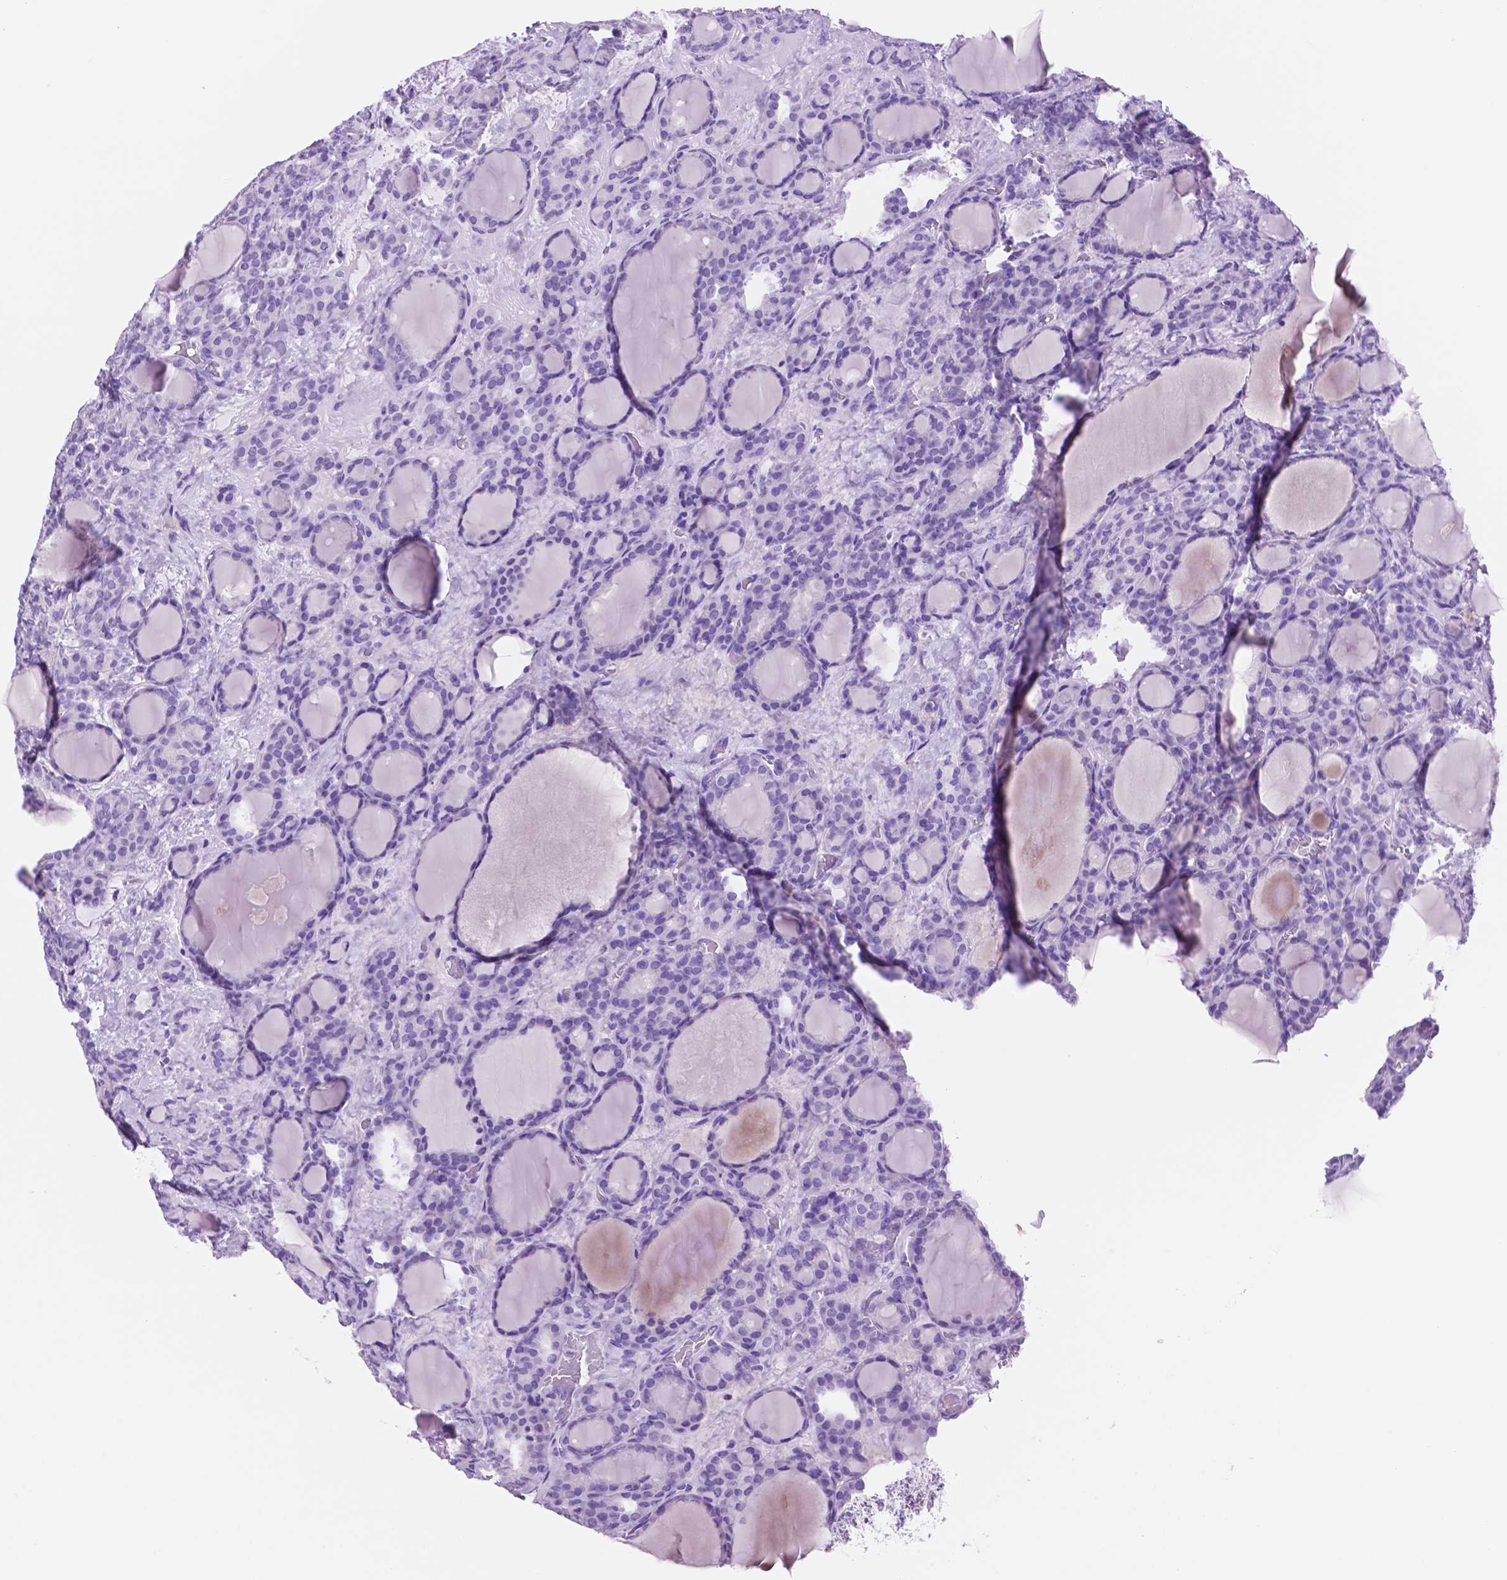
{"staining": {"intensity": "negative", "quantity": "none", "location": "none"}, "tissue": "thyroid cancer", "cell_type": "Tumor cells", "image_type": "cancer", "snomed": [{"axis": "morphology", "description": "Normal tissue, NOS"}, {"axis": "morphology", "description": "Follicular adenoma carcinoma, NOS"}, {"axis": "topography", "description": "Thyroid gland"}], "caption": "Histopathology image shows no significant protein expression in tumor cells of thyroid cancer (follicular adenoma carcinoma).", "gene": "FOXB2", "patient": {"sex": "female", "age": 31}}